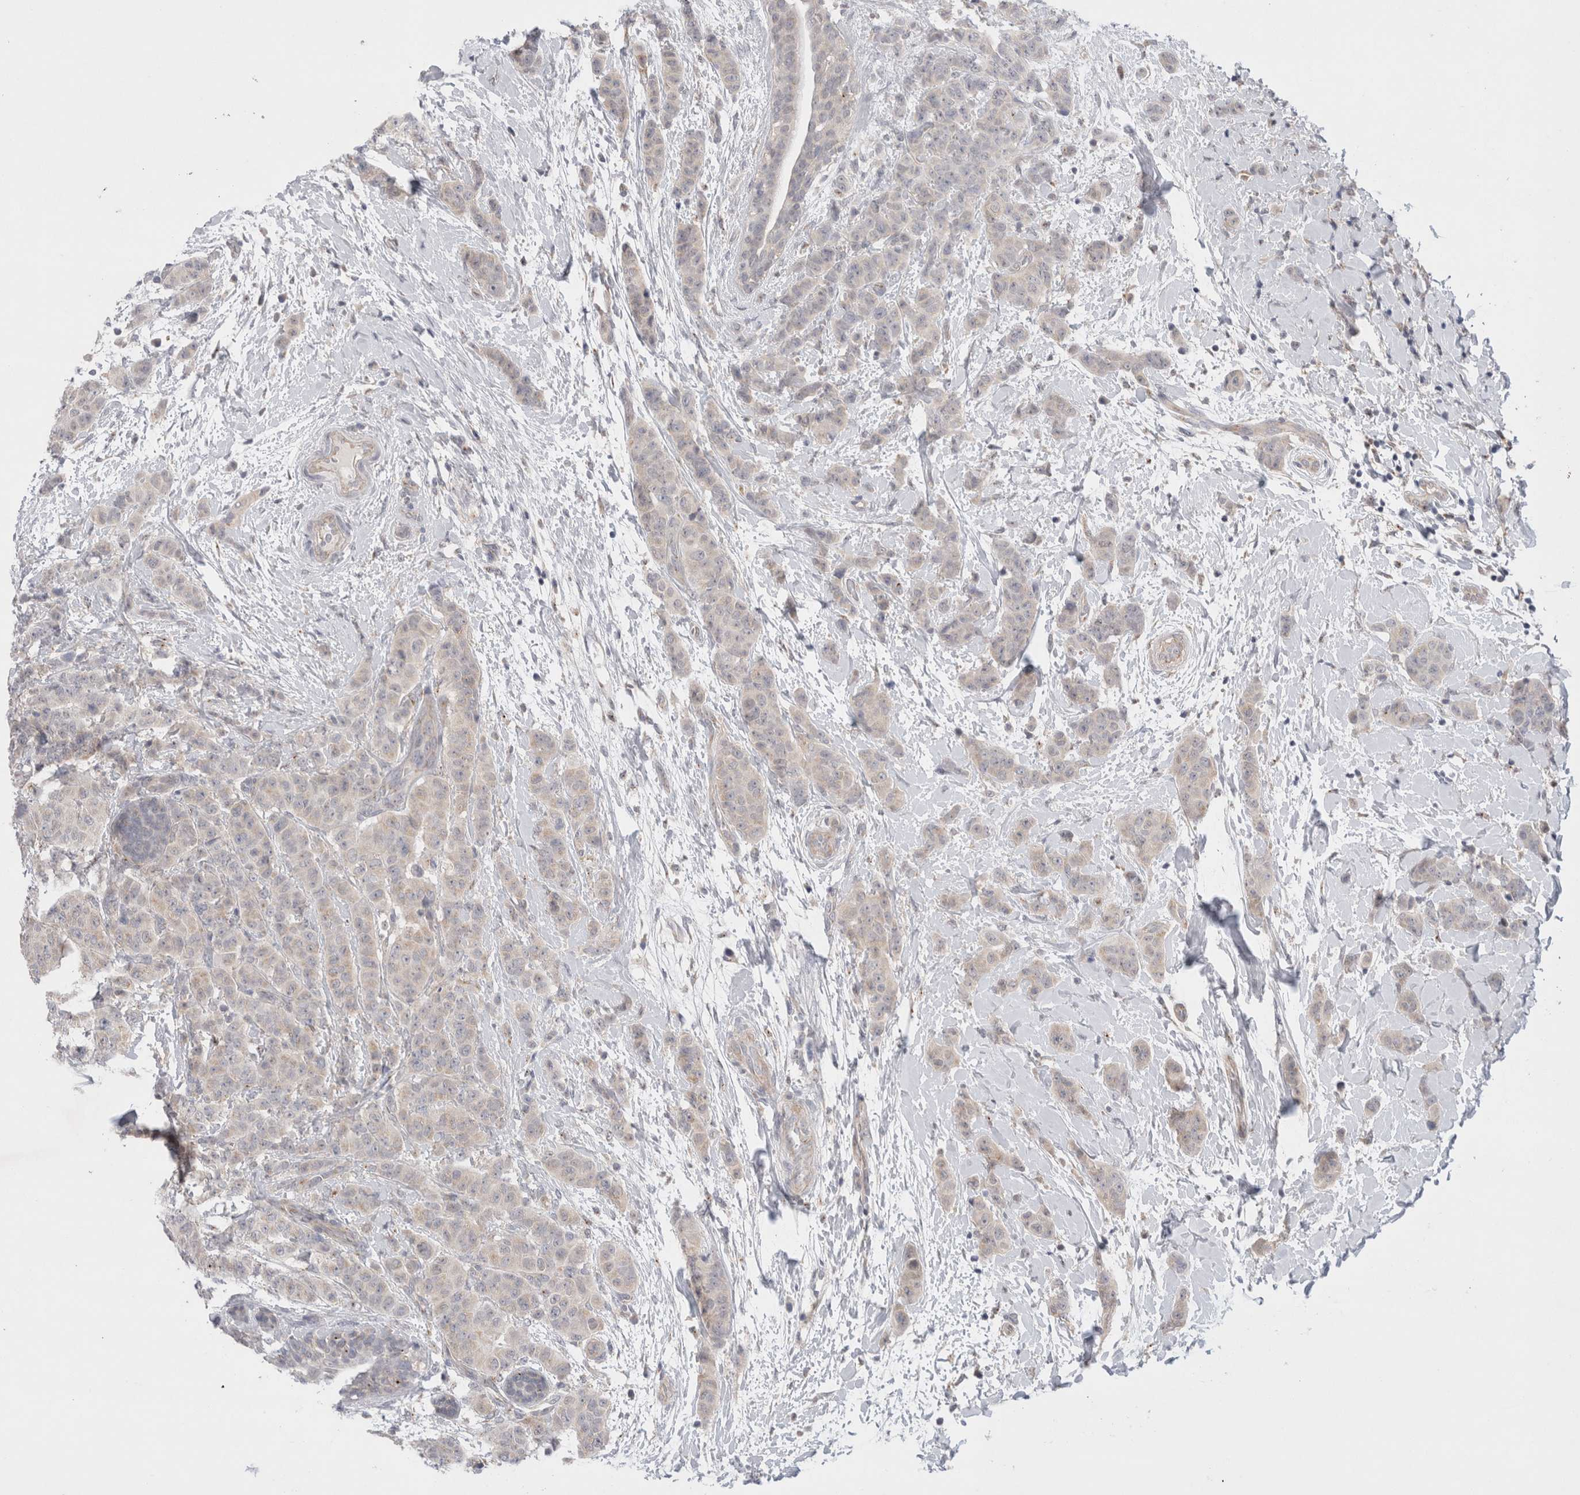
{"staining": {"intensity": "negative", "quantity": "none", "location": "none"}, "tissue": "breast cancer", "cell_type": "Tumor cells", "image_type": "cancer", "snomed": [{"axis": "morphology", "description": "Normal tissue, NOS"}, {"axis": "morphology", "description": "Duct carcinoma"}, {"axis": "topography", "description": "Breast"}], "caption": "The histopathology image shows no staining of tumor cells in breast invasive ductal carcinoma.", "gene": "BICD2", "patient": {"sex": "female", "age": 40}}